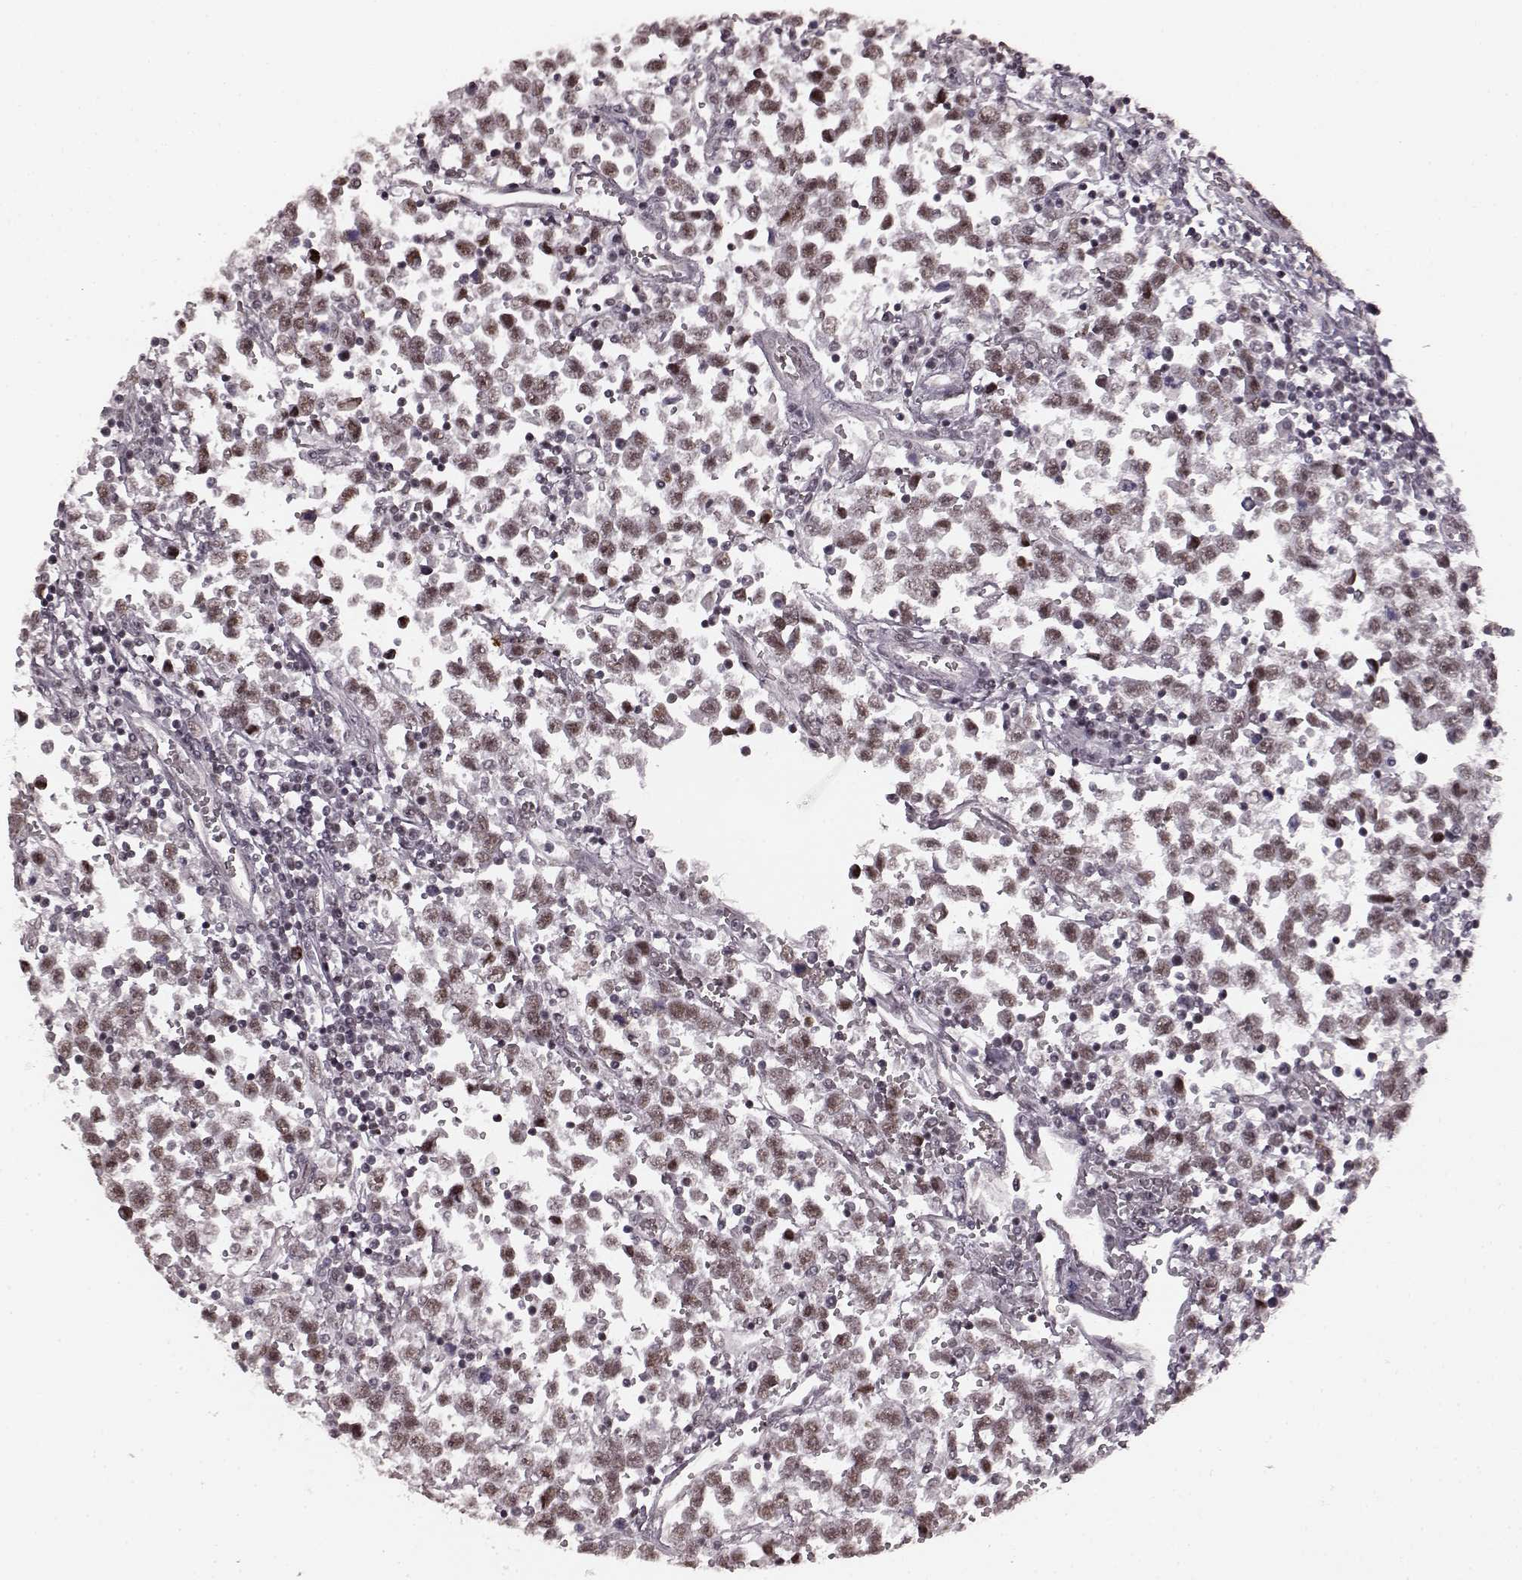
{"staining": {"intensity": "weak", "quantity": ">75%", "location": "nuclear"}, "tissue": "testis cancer", "cell_type": "Tumor cells", "image_type": "cancer", "snomed": [{"axis": "morphology", "description": "Seminoma, NOS"}, {"axis": "topography", "description": "Testis"}], "caption": "Tumor cells demonstrate low levels of weak nuclear expression in about >75% of cells in human testis seminoma.", "gene": "PLCB4", "patient": {"sex": "male", "age": 34}}